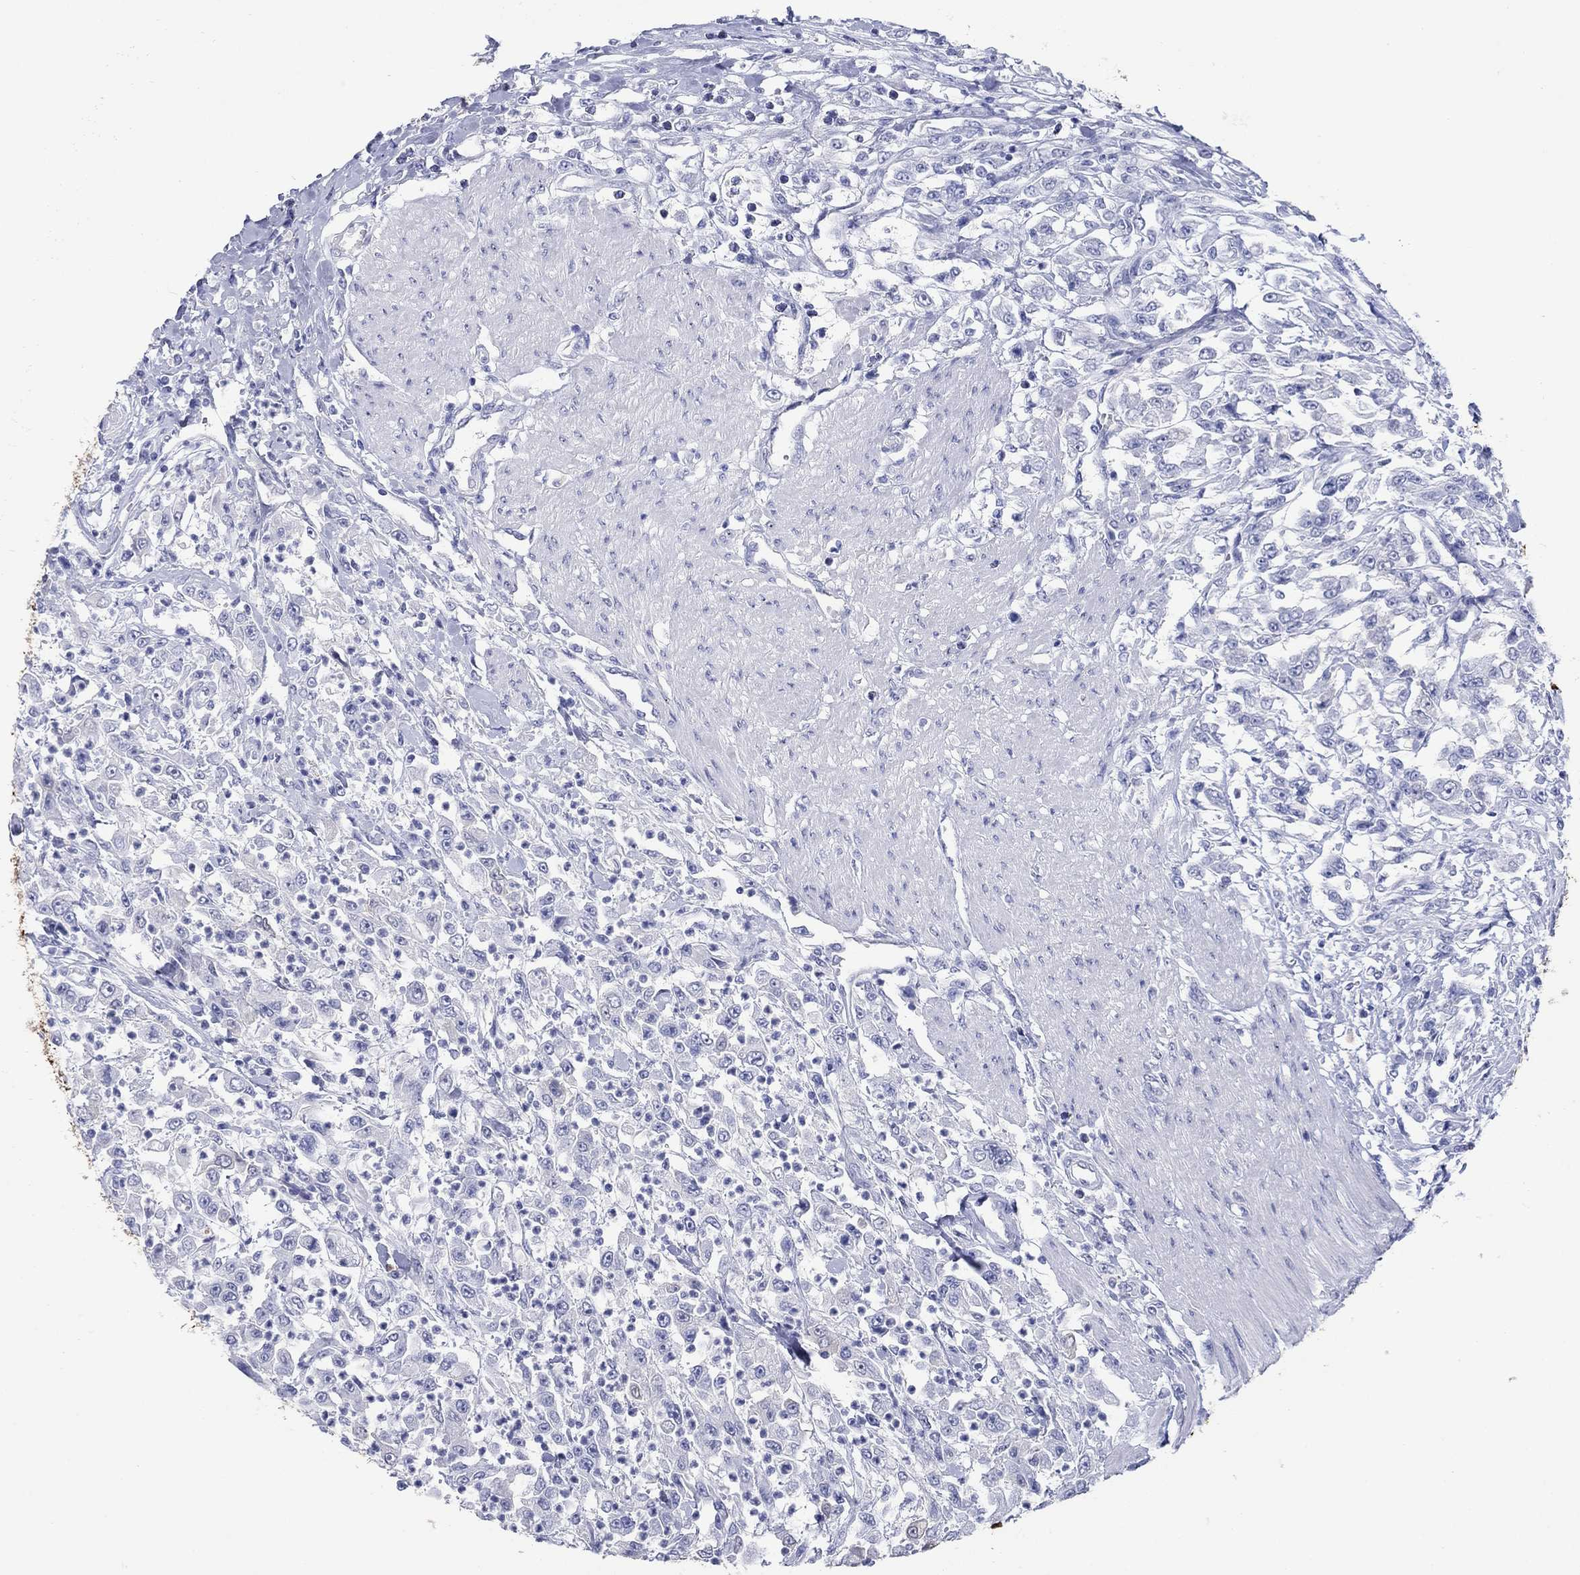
{"staining": {"intensity": "negative", "quantity": "none", "location": "none"}, "tissue": "urothelial cancer", "cell_type": "Tumor cells", "image_type": "cancer", "snomed": [{"axis": "morphology", "description": "Urothelial carcinoma, High grade"}, {"axis": "topography", "description": "Urinary bladder"}], "caption": "Immunohistochemical staining of urothelial carcinoma (high-grade) exhibits no significant expression in tumor cells.", "gene": "AKR1C2", "patient": {"sex": "male", "age": 46}}